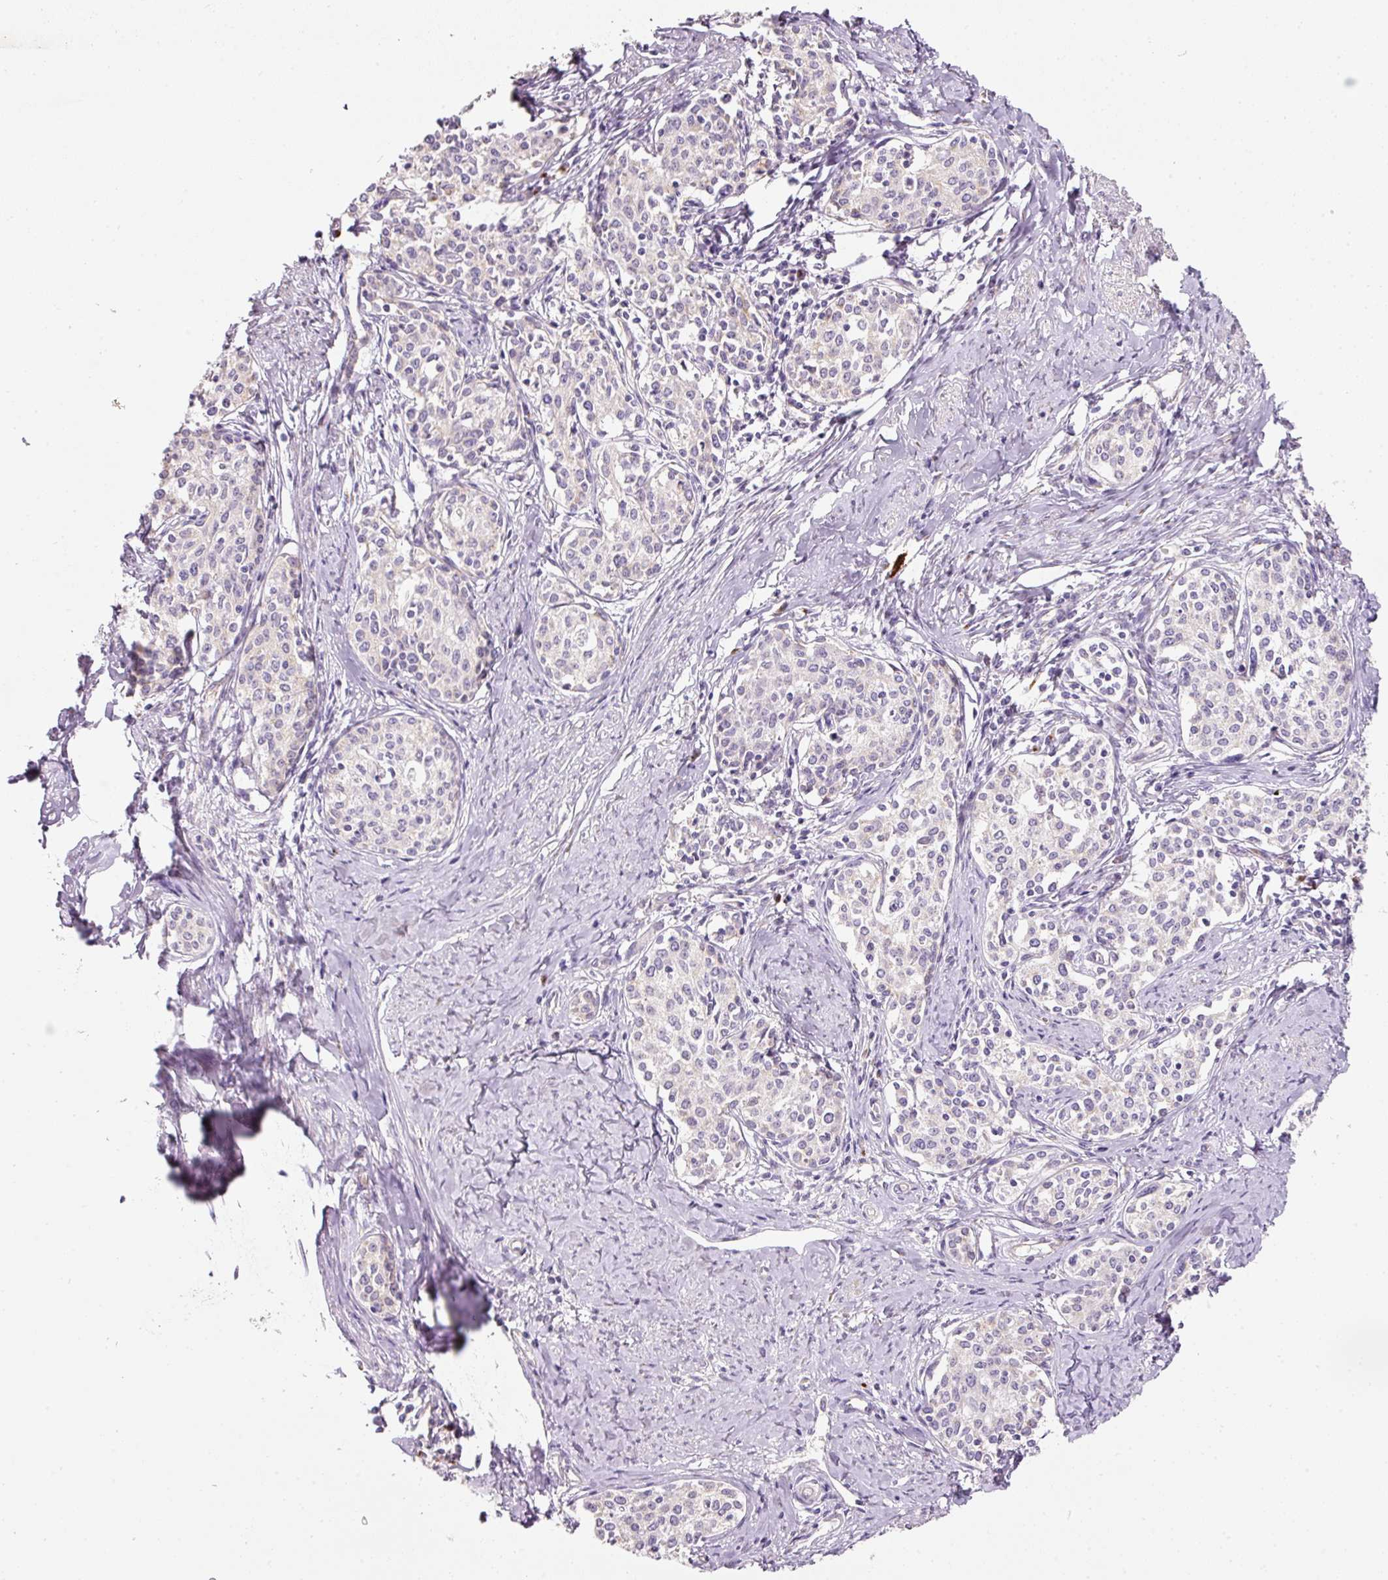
{"staining": {"intensity": "negative", "quantity": "none", "location": "none"}, "tissue": "cervical cancer", "cell_type": "Tumor cells", "image_type": "cancer", "snomed": [{"axis": "morphology", "description": "Squamous cell carcinoma, NOS"}, {"axis": "morphology", "description": "Adenocarcinoma, NOS"}, {"axis": "topography", "description": "Cervix"}], "caption": "The photomicrograph reveals no staining of tumor cells in squamous cell carcinoma (cervical). (DAB (3,3'-diaminobenzidine) immunohistochemistry with hematoxylin counter stain).", "gene": "NBPF11", "patient": {"sex": "female", "age": 52}}